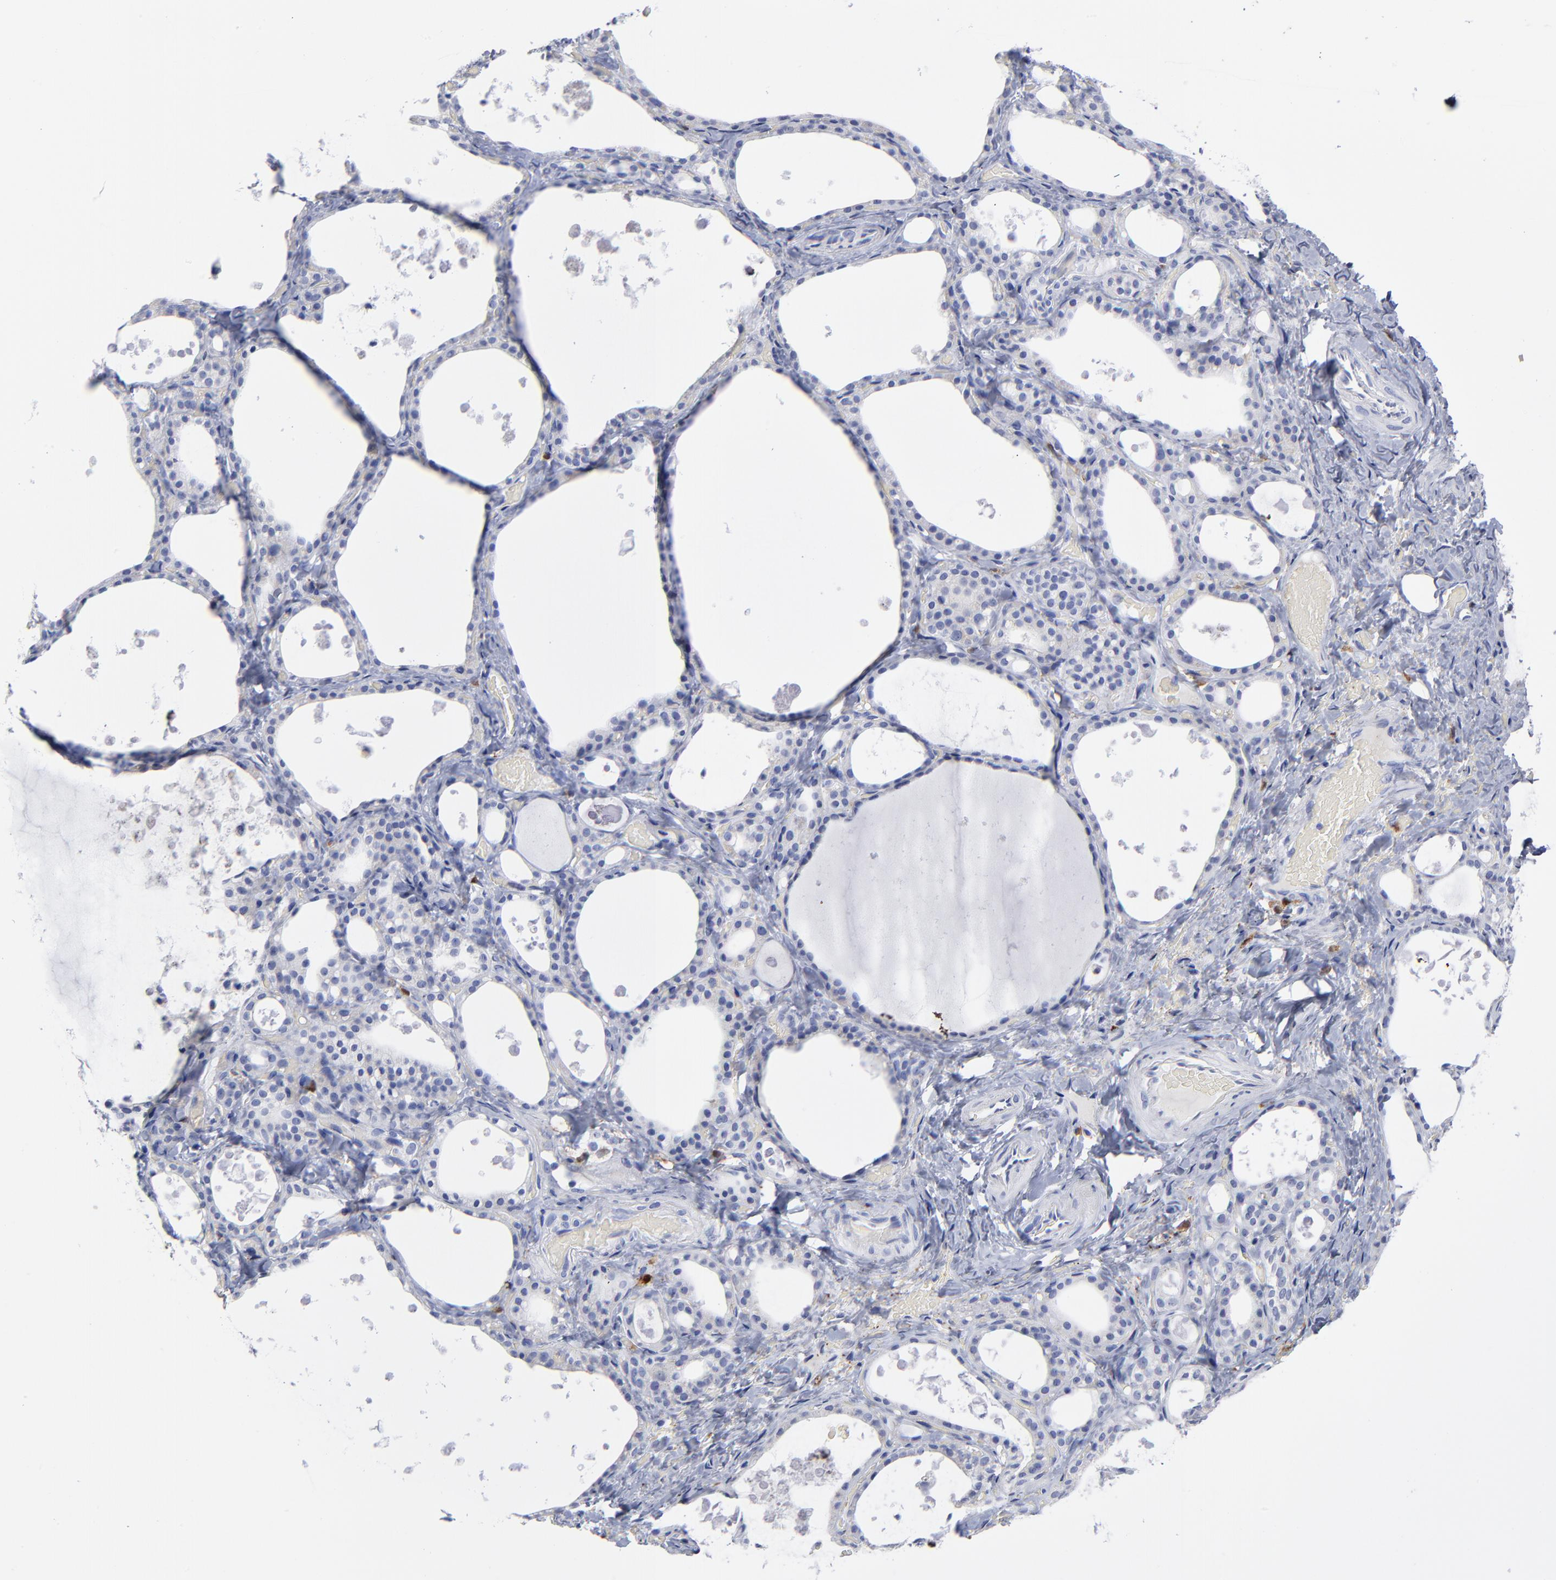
{"staining": {"intensity": "negative", "quantity": "none", "location": "none"}, "tissue": "thyroid gland", "cell_type": "Glandular cells", "image_type": "normal", "snomed": [{"axis": "morphology", "description": "Normal tissue, NOS"}, {"axis": "topography", "description": "Thyroid gland"}], "caption": "Micrograph shows no protein positivity in glandular cells of unremarkable thyroid gland.", "gene": "PTP4A1", "patient": {"sex": "male", "age": 61}}